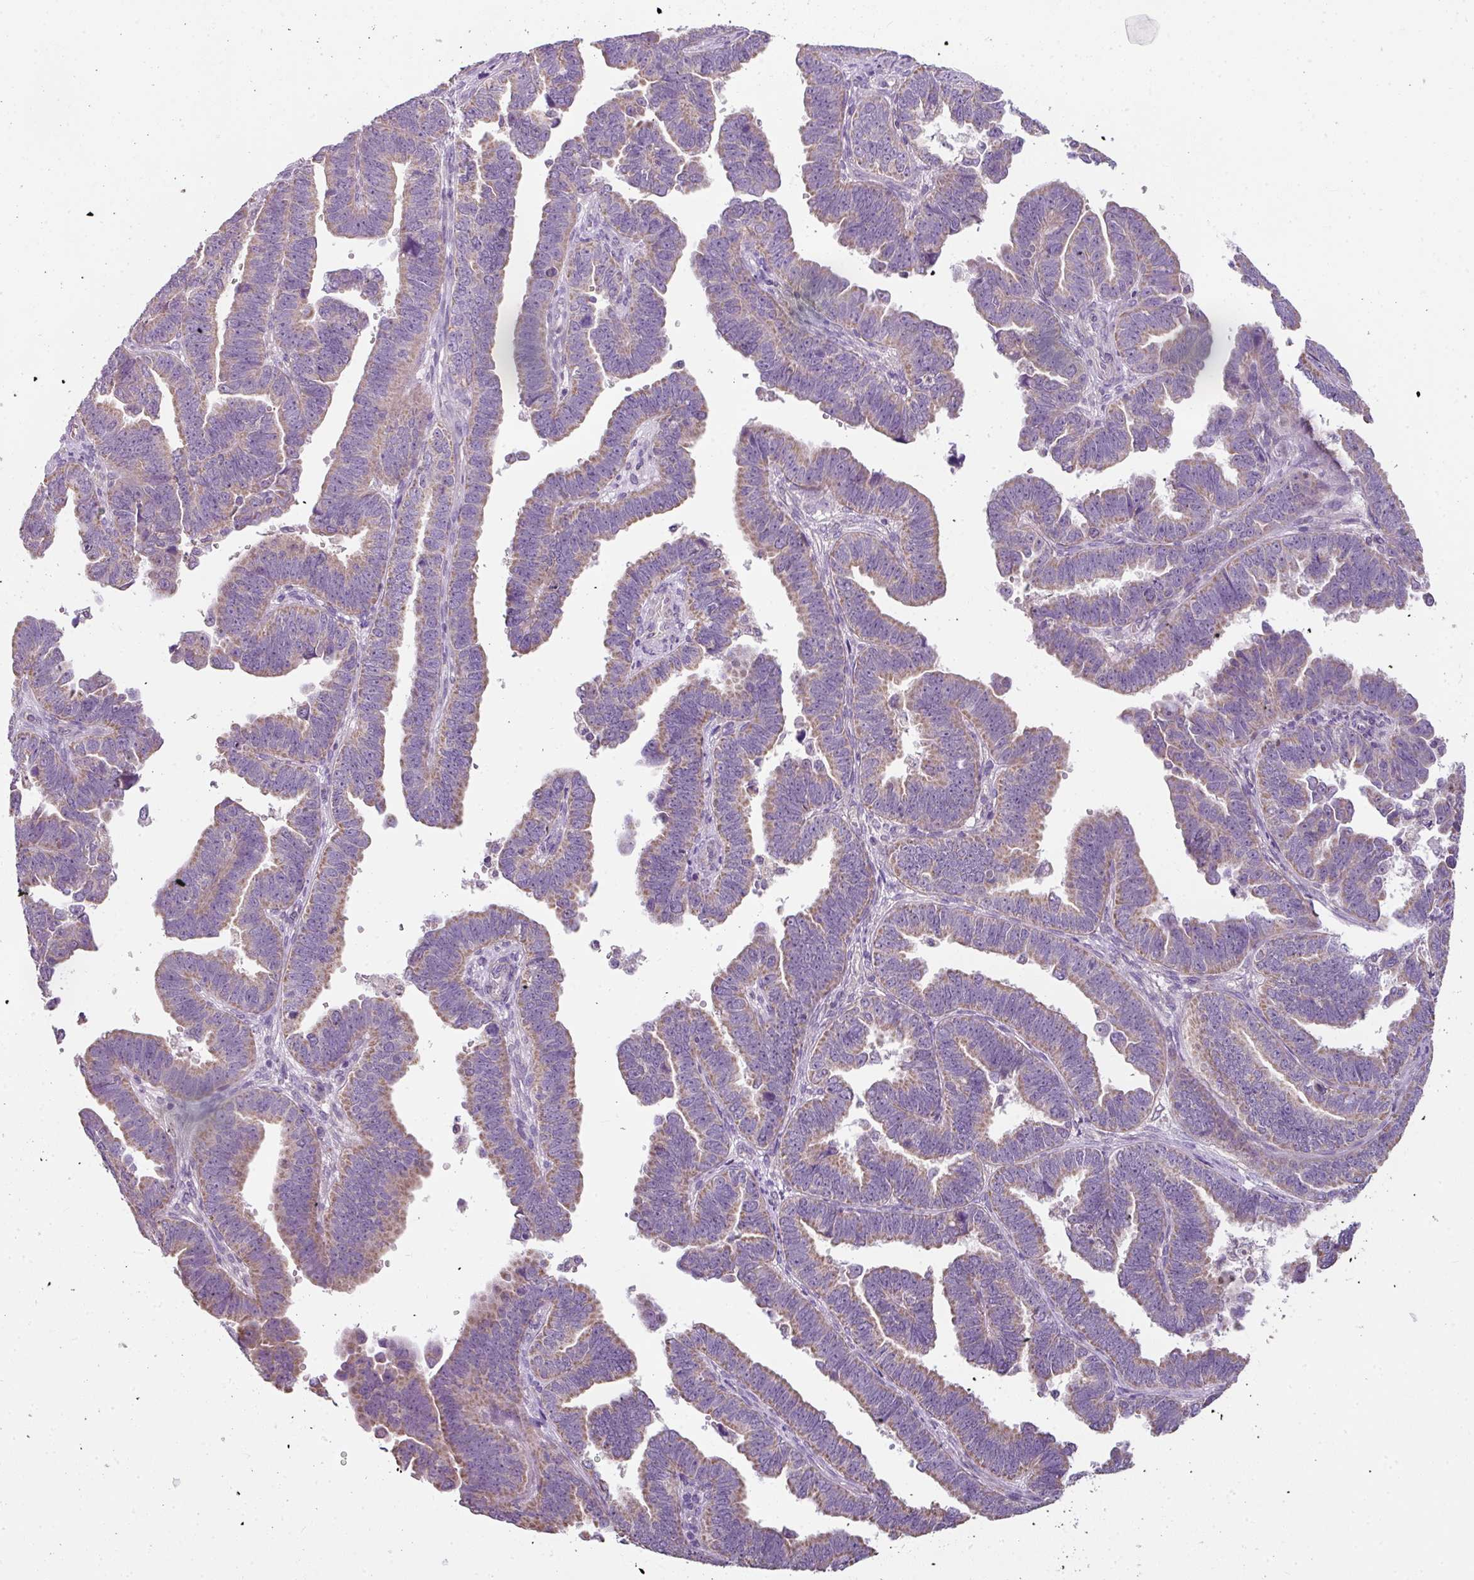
{"staining": {"intensity": "weak", "quantity": ">75%", "location": "cytoplasmic/membranous"}, "tissue": "endometrial cancer", "cell_type": "Tumor cells", "image_type": "cancer", "snomed": [{"axis": "morphology", "description": "Adenocarcinoma, NOS"}, {"axis": "topography", "description": "Endometrium"}], "caption": "This micrograph shows immunohistochemistry (IHC) staining of human adenocarcinoma (endometrial), with low weak cytoplasmic/membranous staining in approximately >75% of tumor cells.", "gene": "PALS2", "patient": {"sex": "female", "age": 75}}